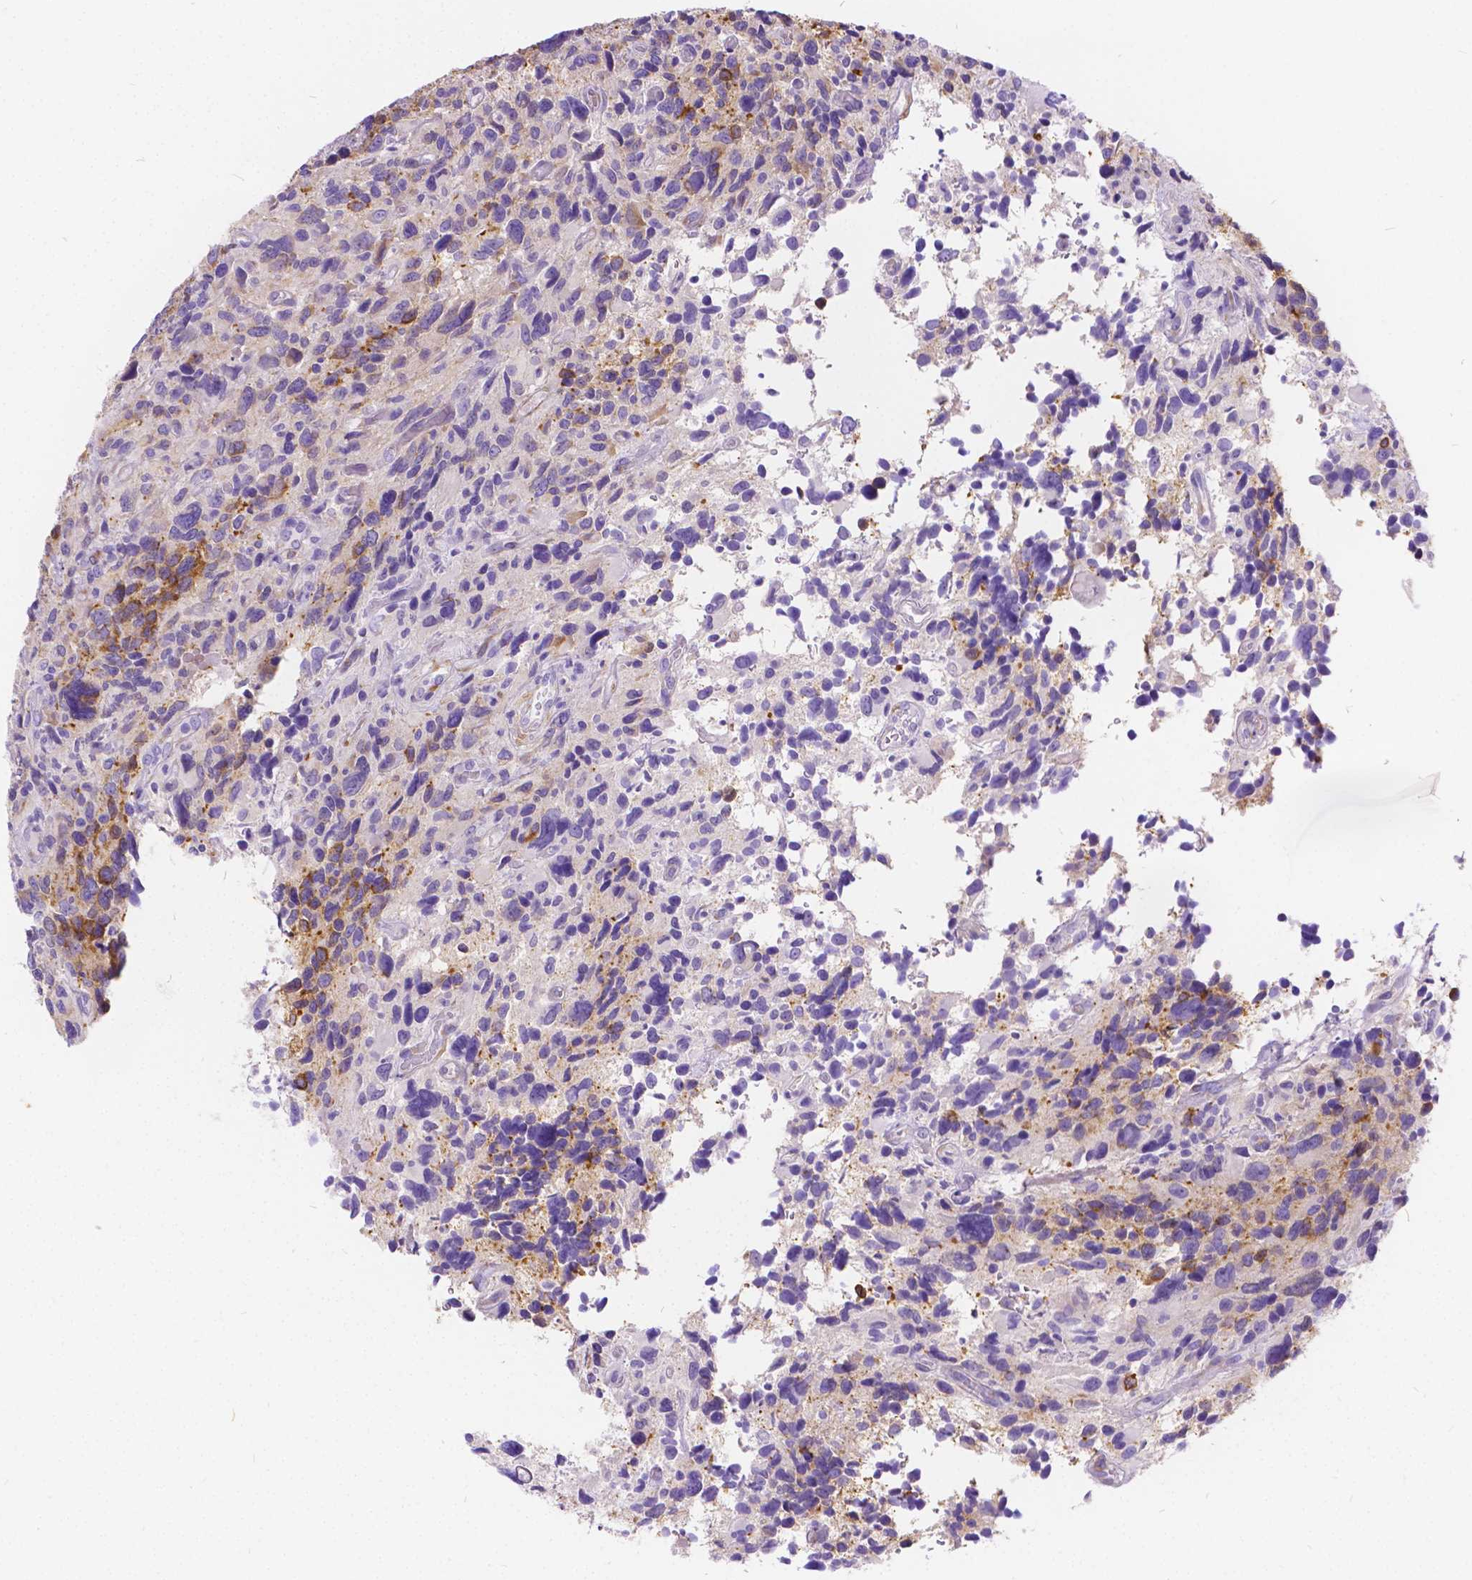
{"staining": {"intensity": "moderate", "quantity": "<25%", "location": "cytoplasmic/membranous"}, "tissue": "glioma", "cell_type": "Tumor cells", "image_type": "cancer", "snomed": [{"axis": "morphology", "description": "Glioma, malignant, High grade"}, {"axis": "topography", "description": "Brain"}], "caption": "Immunohistochemistry (DAB (3,3'-diaminobenzidine)) staining of human malignant glioma (high-grade) reveals moderate cytoplasmic/membranous protein positivity in approximately <25% of tumor cells.", "gene": "CHRM1", "patient": {"sex": "male", "age": 46}}